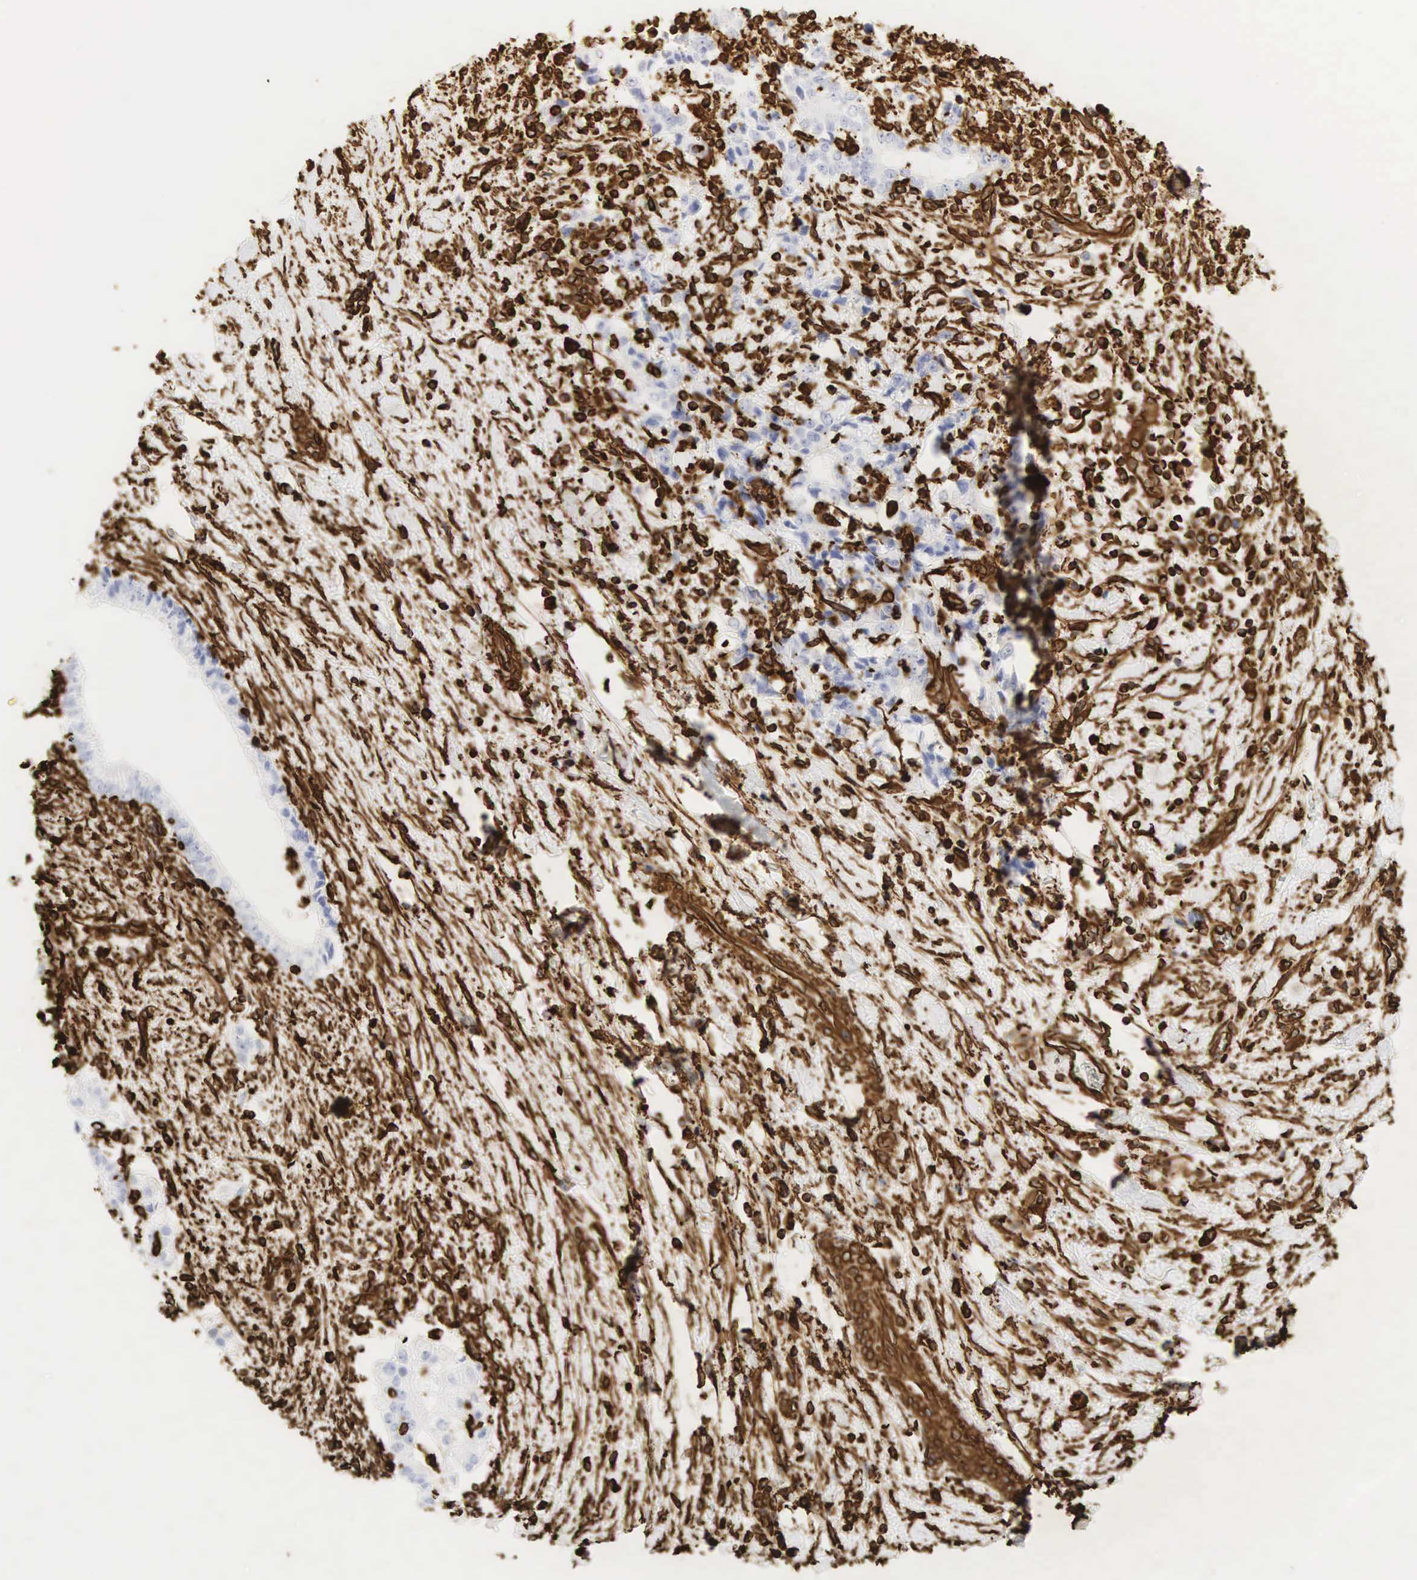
{"staining": {"intensity": "strong", "quantity": "25%-75%", "location": "cytoplasmic/membranous"}, "tissue": "liver cancer", "cell_type": "Tumor cells", "image_type": "cancer", "snomed": [{"axis": "morphology", "description": "Cholangiocarcinoma"}, {"axis": "topography", "description": "Liver"}], "caption": "A high amount of strong cytoplasmic/membranous positivity is seen in approximately 25%-75% of tumor cells in liver cancer (cholangiocarcinoma) tissue.", "gene": "VIM", "patient": {"sex": "male", "age": 57}}